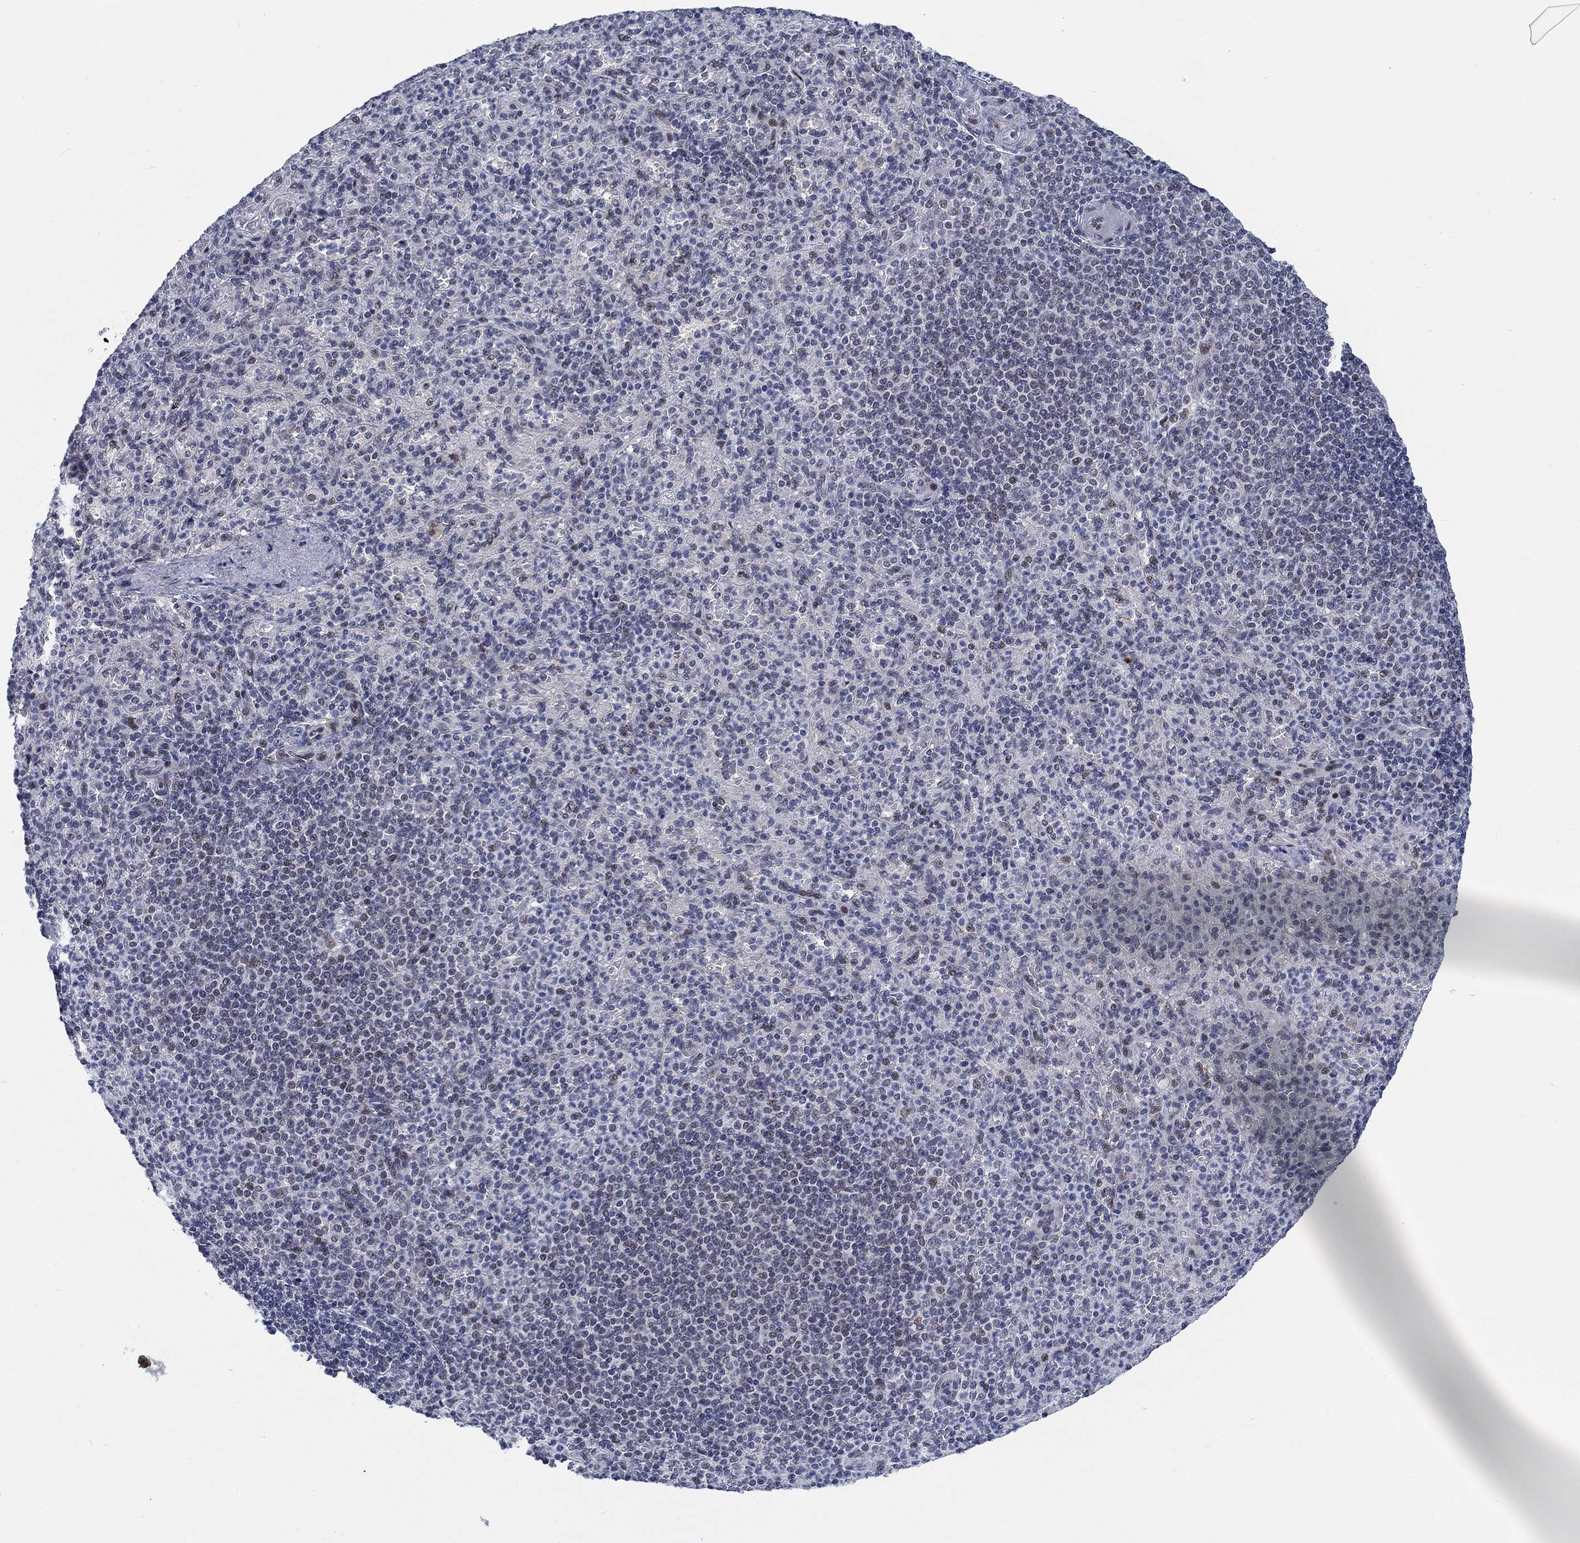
{"staining": {"intensity": "negative", "quantity": "none", "location": "none"}, "tissue": "spleen", "cell_type": "Cells in red pulp", "image_type": "normal", "snomed": [{"axis": "morphology", "description": "Normal tissue, NOS"}, {"axis": "topography", "description": "Spleen"}], "caption": "This is a histopathology image of immunohistochemistry staining of unremarkable spleen, which shows no expression in cells in red pulp. (Immunohistochemistry, brightfield microscopy, high magnification).", "gene": "NEU3", "patient": {"sex": "female", "age": 74}}